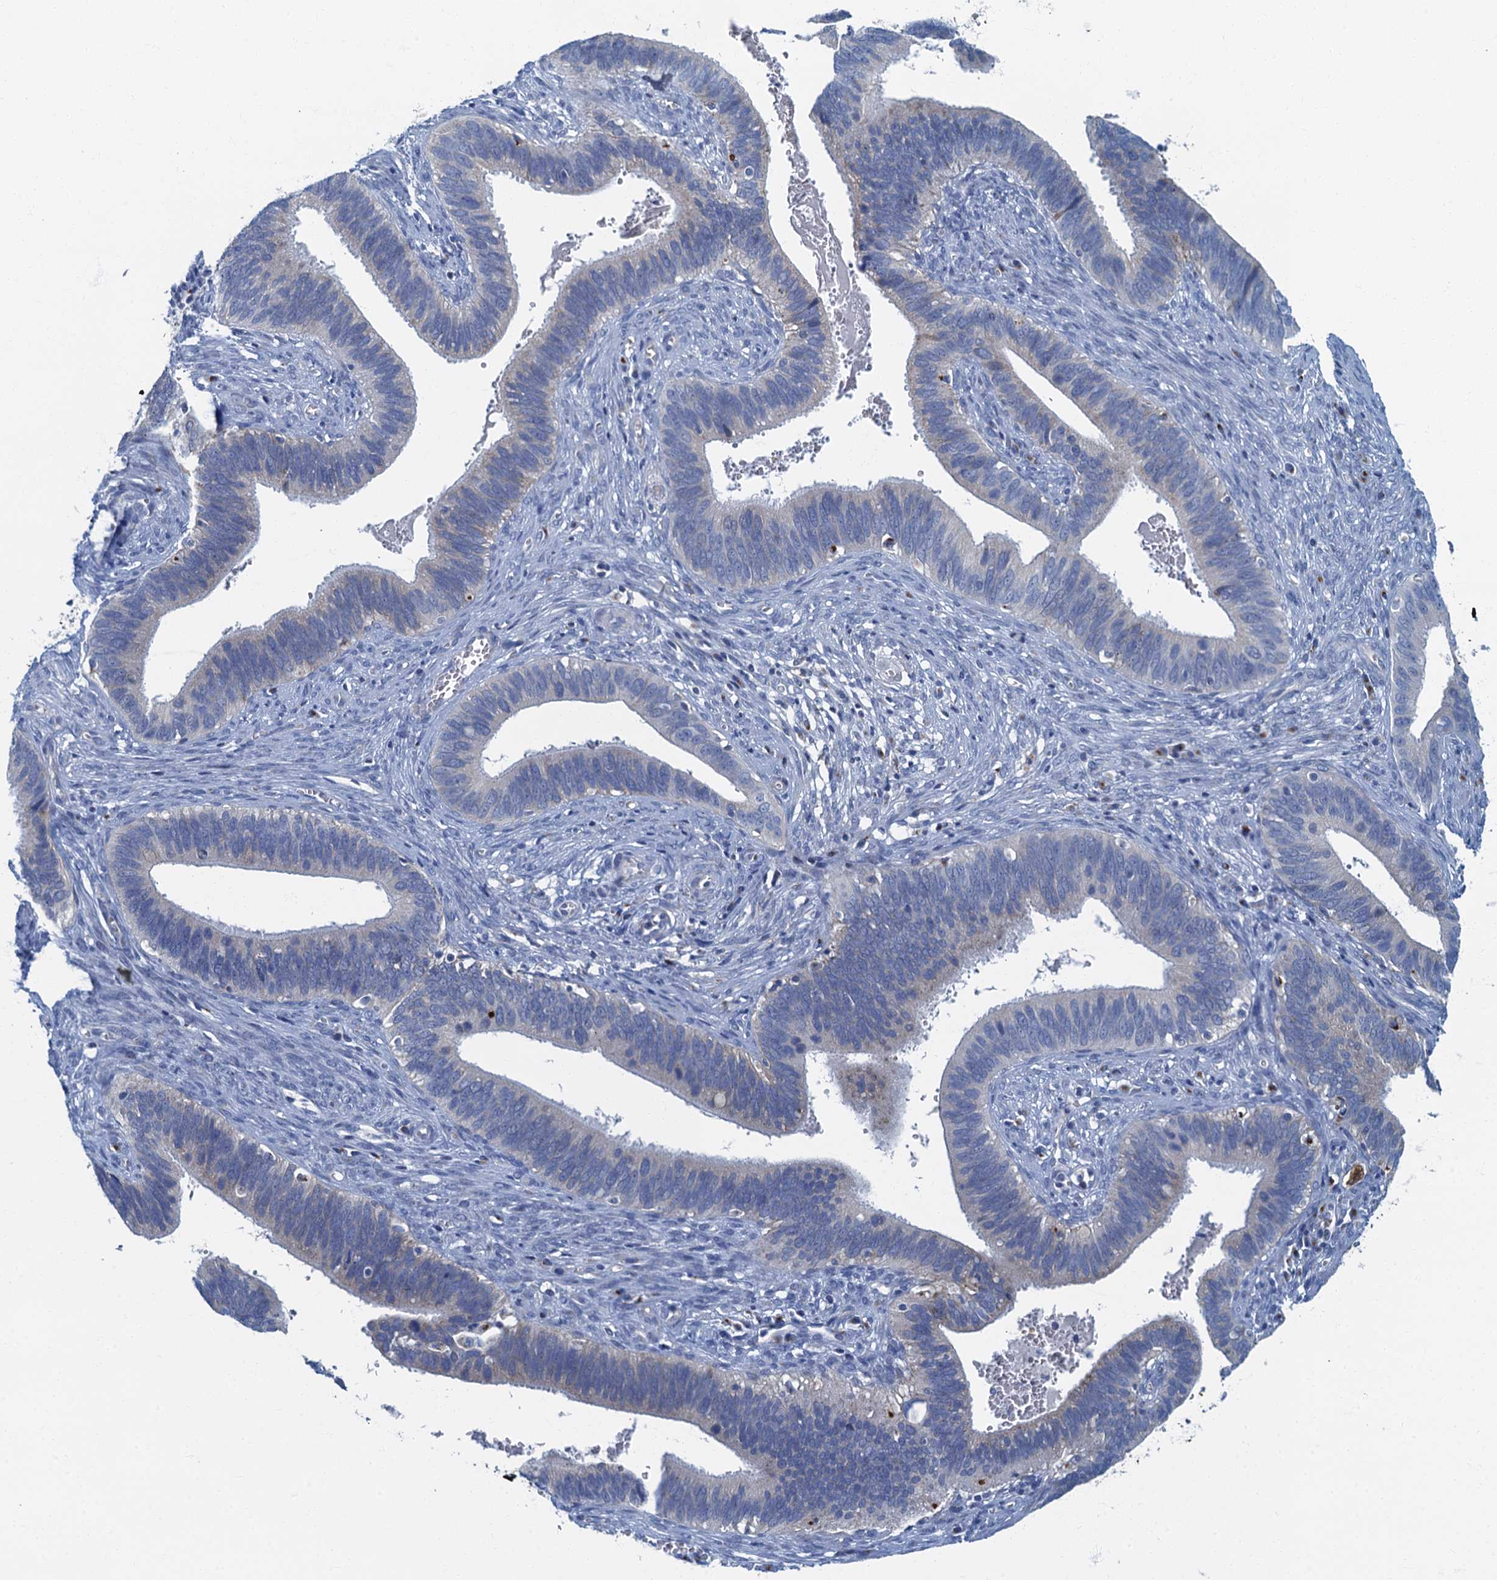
{"staining": {"intensity": "negative", "quantity": "none", "location": "none"}, "tissue": "cervical cancer", "cell_type": "Tumor cells", "image_type": "cancer", "snomed": [{"axis": "morphology", "description": "Adenocarcinoma, NOS"}, {"axis": "topography", "description": "Cervix"}], "caption": "The micrograph demonstrates no significant expression in tumor cells of cervical cancer (adenocarcinoma).", "gene": "LYPD3", "patient": {"sex": "female", "age": 42}}